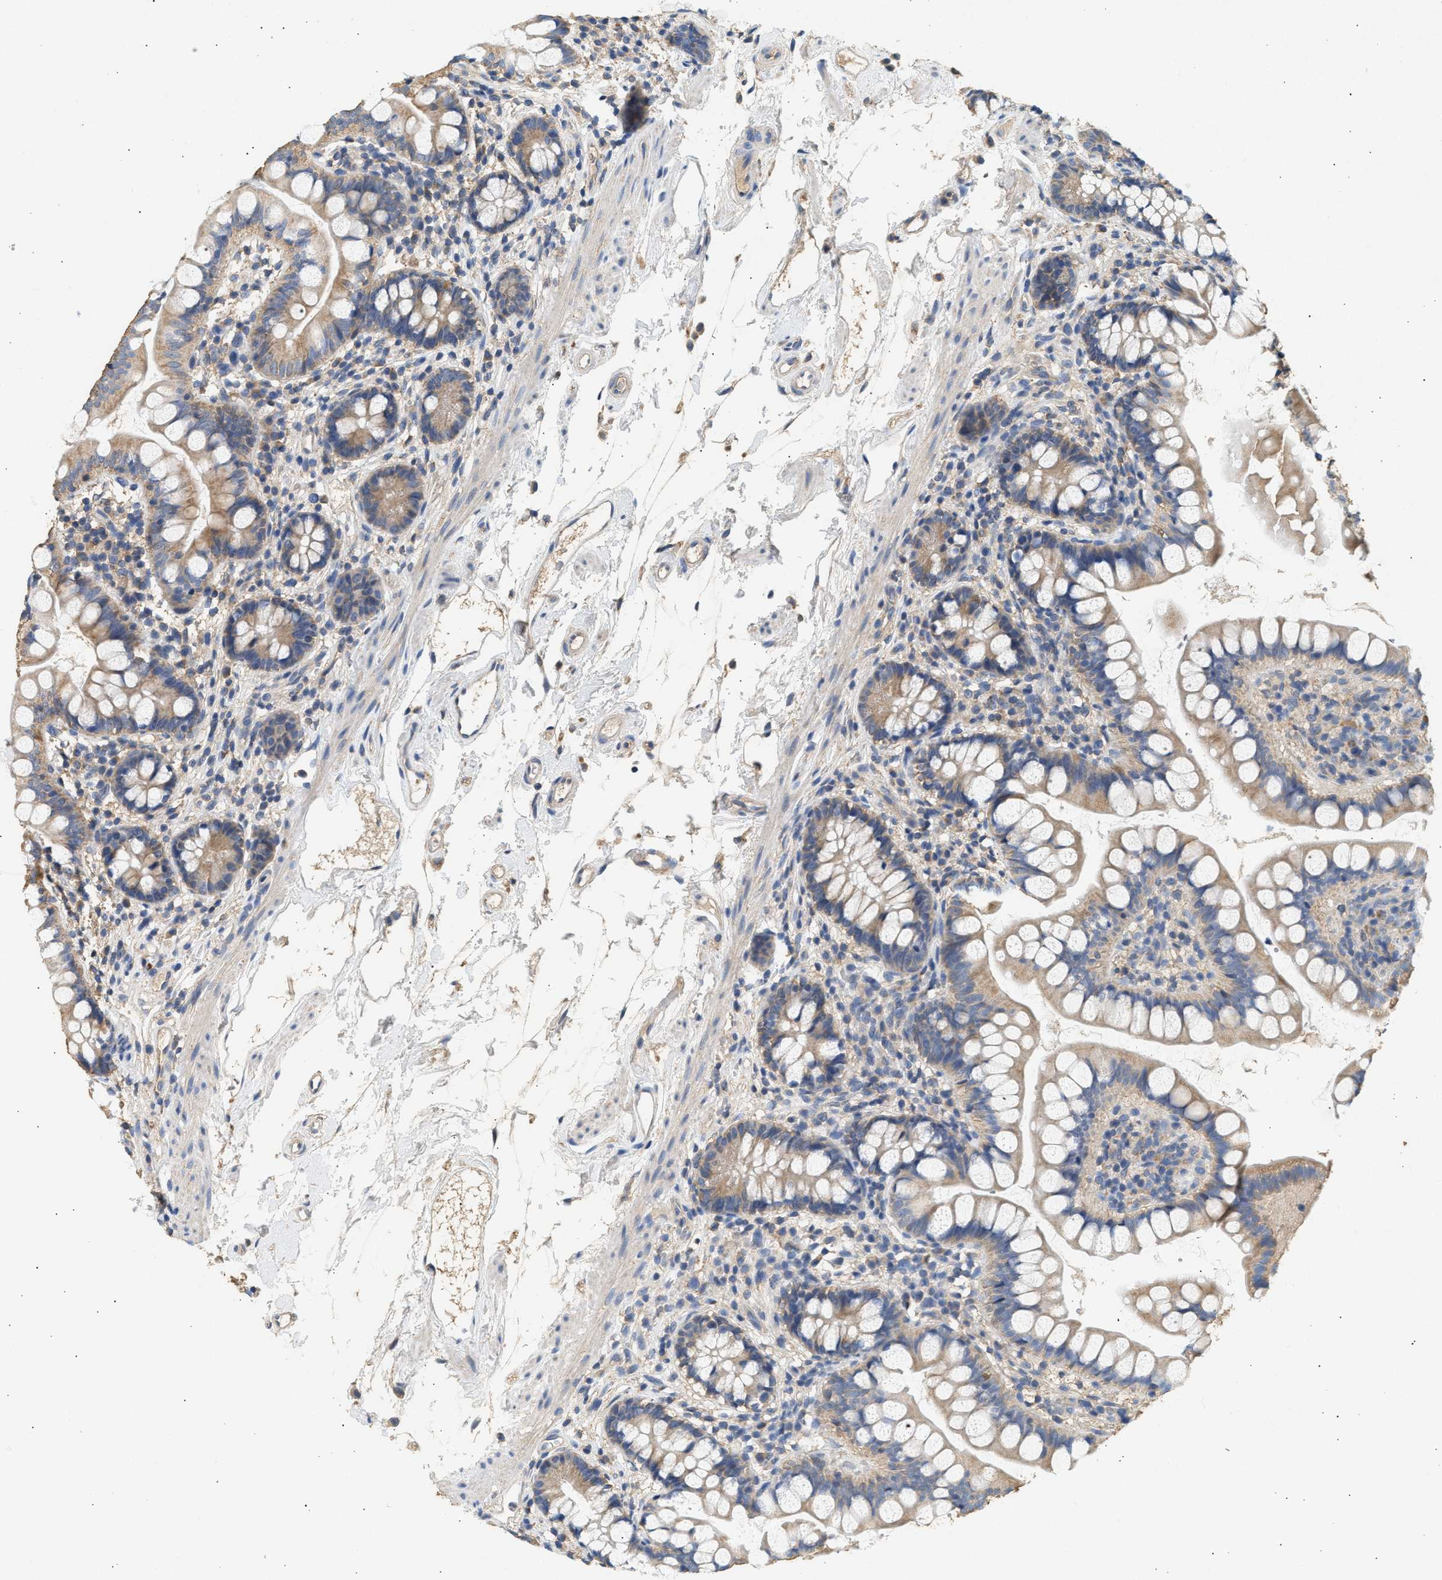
{"staining": {"intensity": "weak", "quantity": ">75%", "location": "cytoplasmic/membranous"}, "tissue": "small intestine", "cell_type": "Glandular cells", "image_type": "normal", "snomed": [{"axis": "morphology", "description": "Normal tissue, NOS"}, {"axis": "topography", "description": "Small intestine"}], "caption": "Small intestine stained with a brown dye exhibits weak cytoplasmic/membranous positive positivity in approximately >75% of glandular cells.", "gene": "WDR31", "patient": {"sex": "female", "age": 84}}